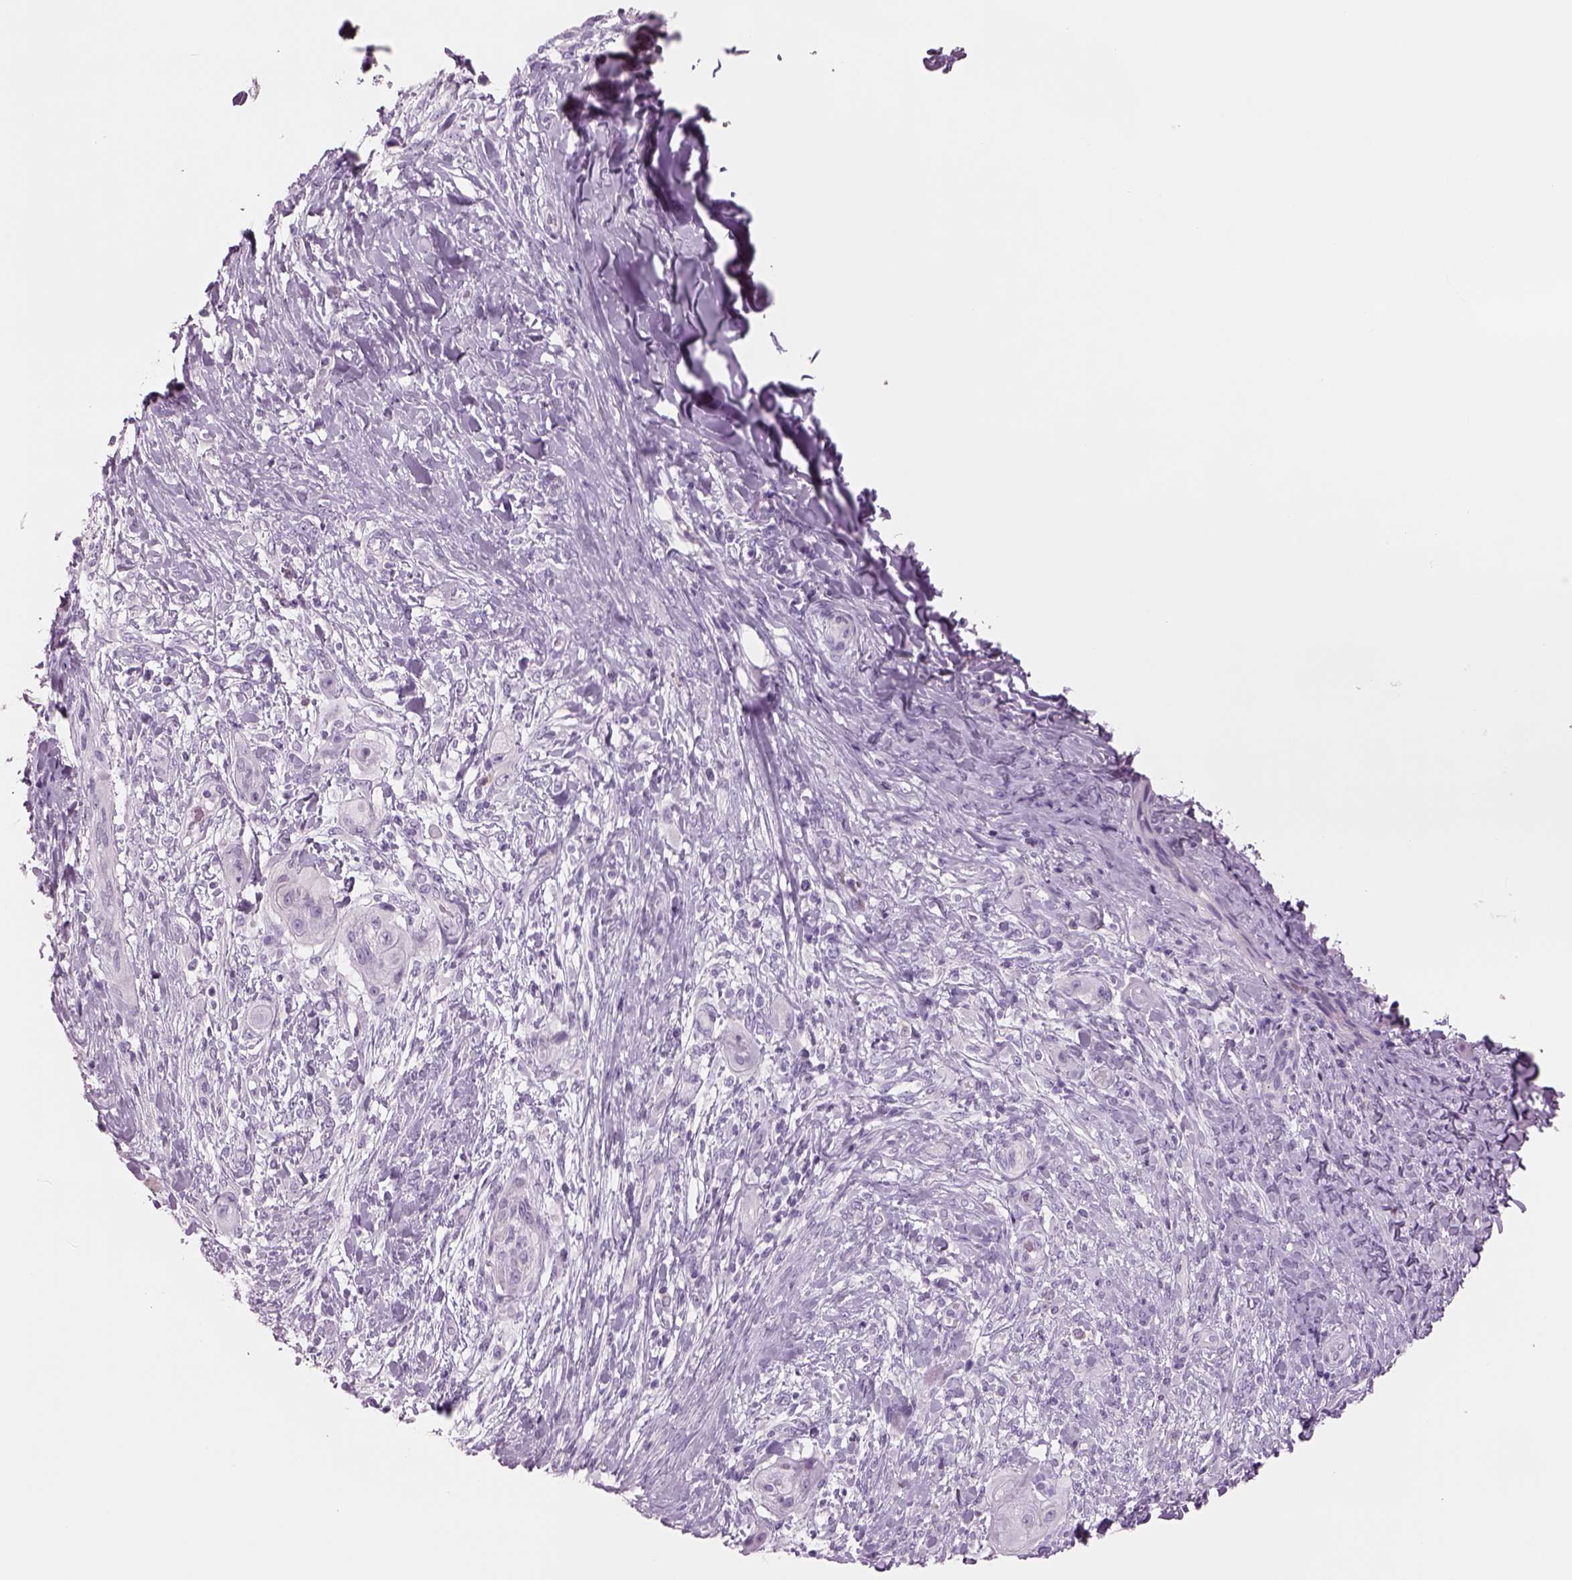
{"staining": {"intensity": "negative", "quantity": "none", "location": "none"}, "tissue": "skin cancer", "cell_type": "Tumor cells", "image_type": "cancer", "snomed": [{"axis": "morphology", "description": "Squamous cell carcinoma, NOS"}, {"axis": "topography", "description": "Skin"}], "caption": "Human skin cancer stained for a protein using immunohistochemistry (IHC) exhibits no expression in tumor cells.", "gene": "RHO", "patient": {"sex": "male", "age": 62}}